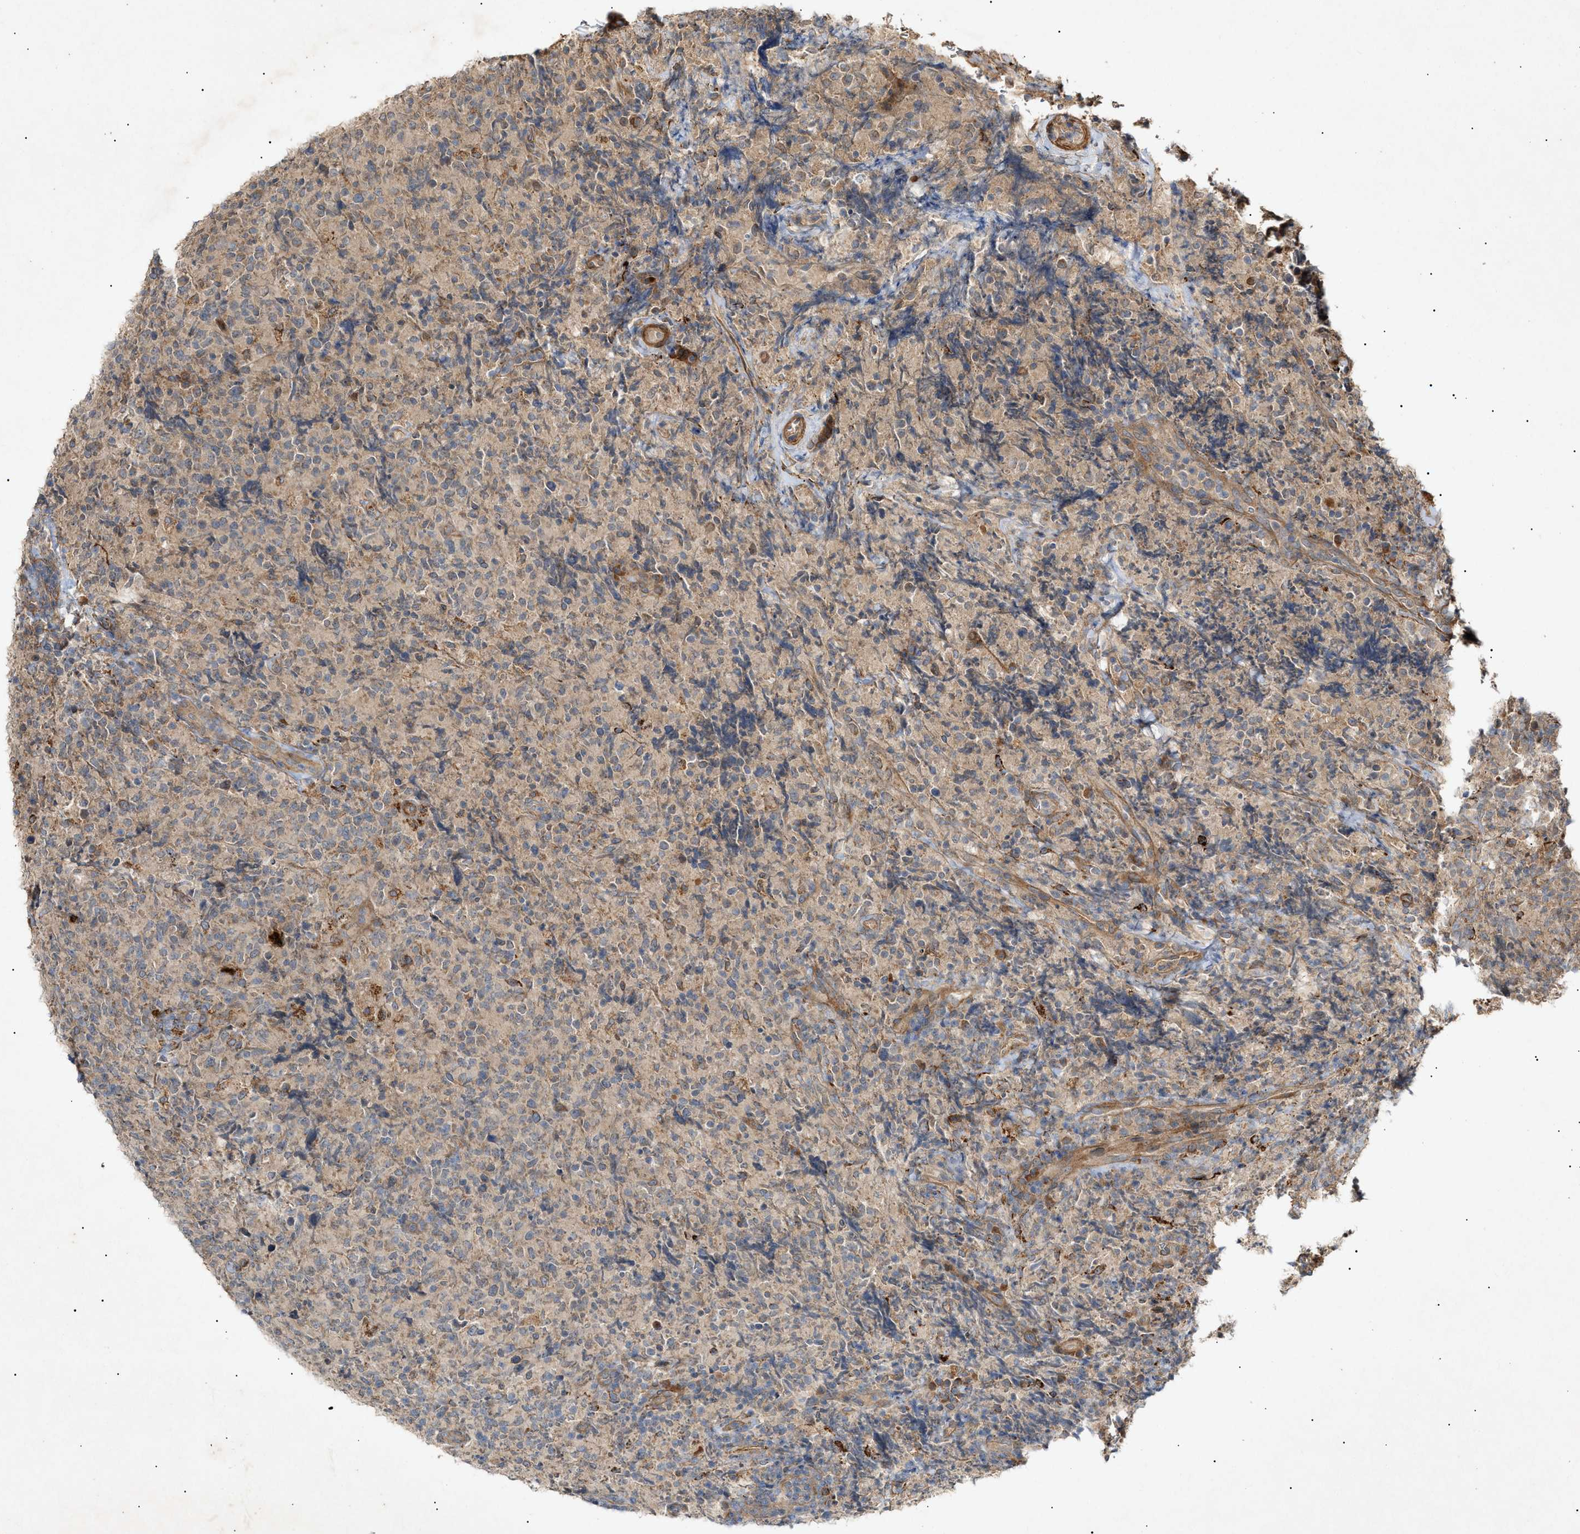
{"staining": {"intensity": "weak", "quantity": ">75%", "location": "cytoplasmic/membranous"}, "tissue": "lymphoma", "cell_type": "Tumor cells", "image_type": "cancer", "snomed": [{"axis": "morphology", "description": "Malignant lymphoma, non-Hodgkin's type, High grade"}, {"axis": "topography", "description": "Tonsil"}], "caption": "Weak cytoplasmic/membranous staining for a protein is appreciated in about >75% of tumor cells of lymphoma using IHC.", "gene": "MTCH1", "patient": {"sex": "female", "age": 36}}